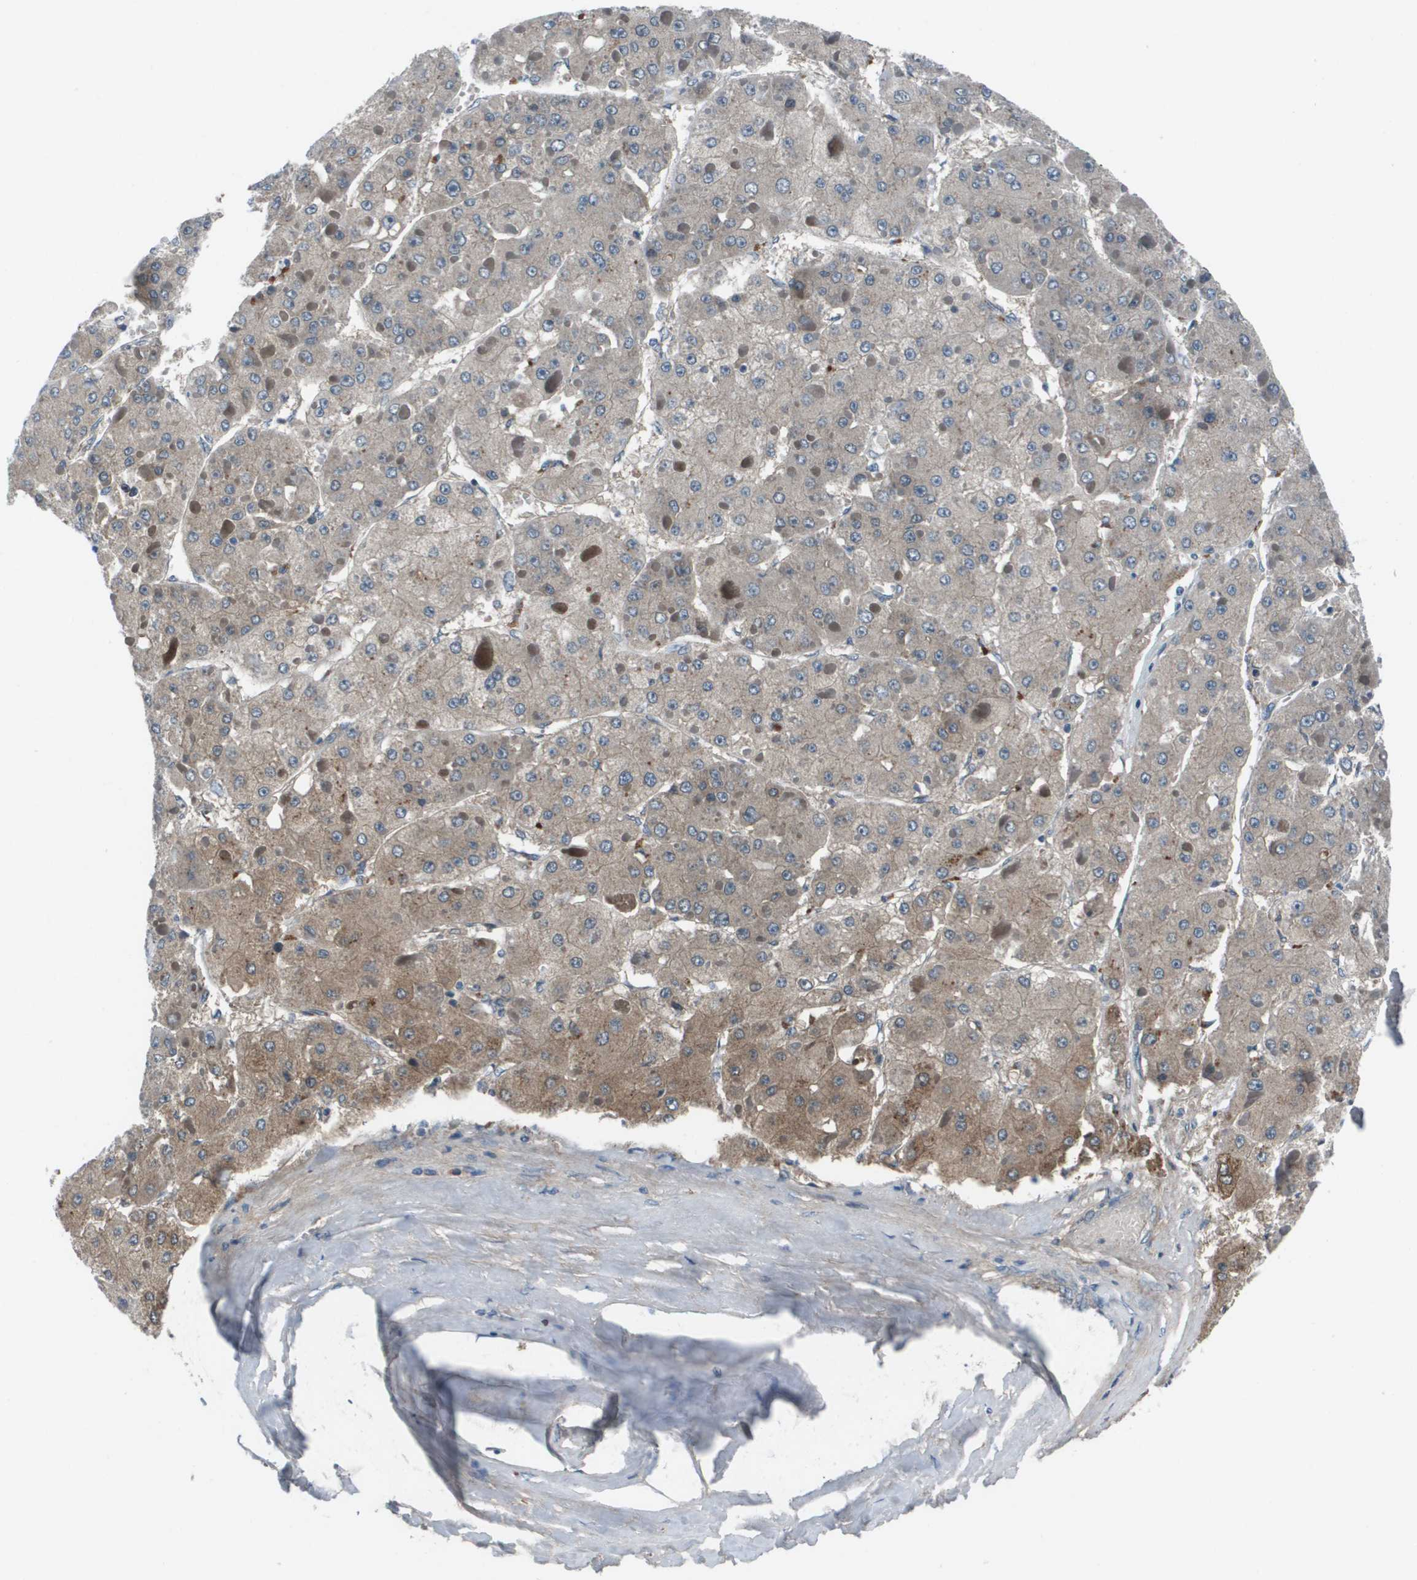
{"staining": {"intensity": "negative", "quantity": "none", "location": "none"}, "tissue": "liver cancer", "cell_type": "Tumor cells", "image_type": "cancer", "snomed": [{"axis": "morphology", "description": "Carcinoma, Hepatocellular, NOS"}, {"axis": "topography", "description": "Liver"}], "caption": "Immunohistochemistry image of human liver cancer stained for a protein (brown), which displays no expression in tumor cells.", "gene": "PCOLCE", "patient": {"sex": "female", "age": 73}}